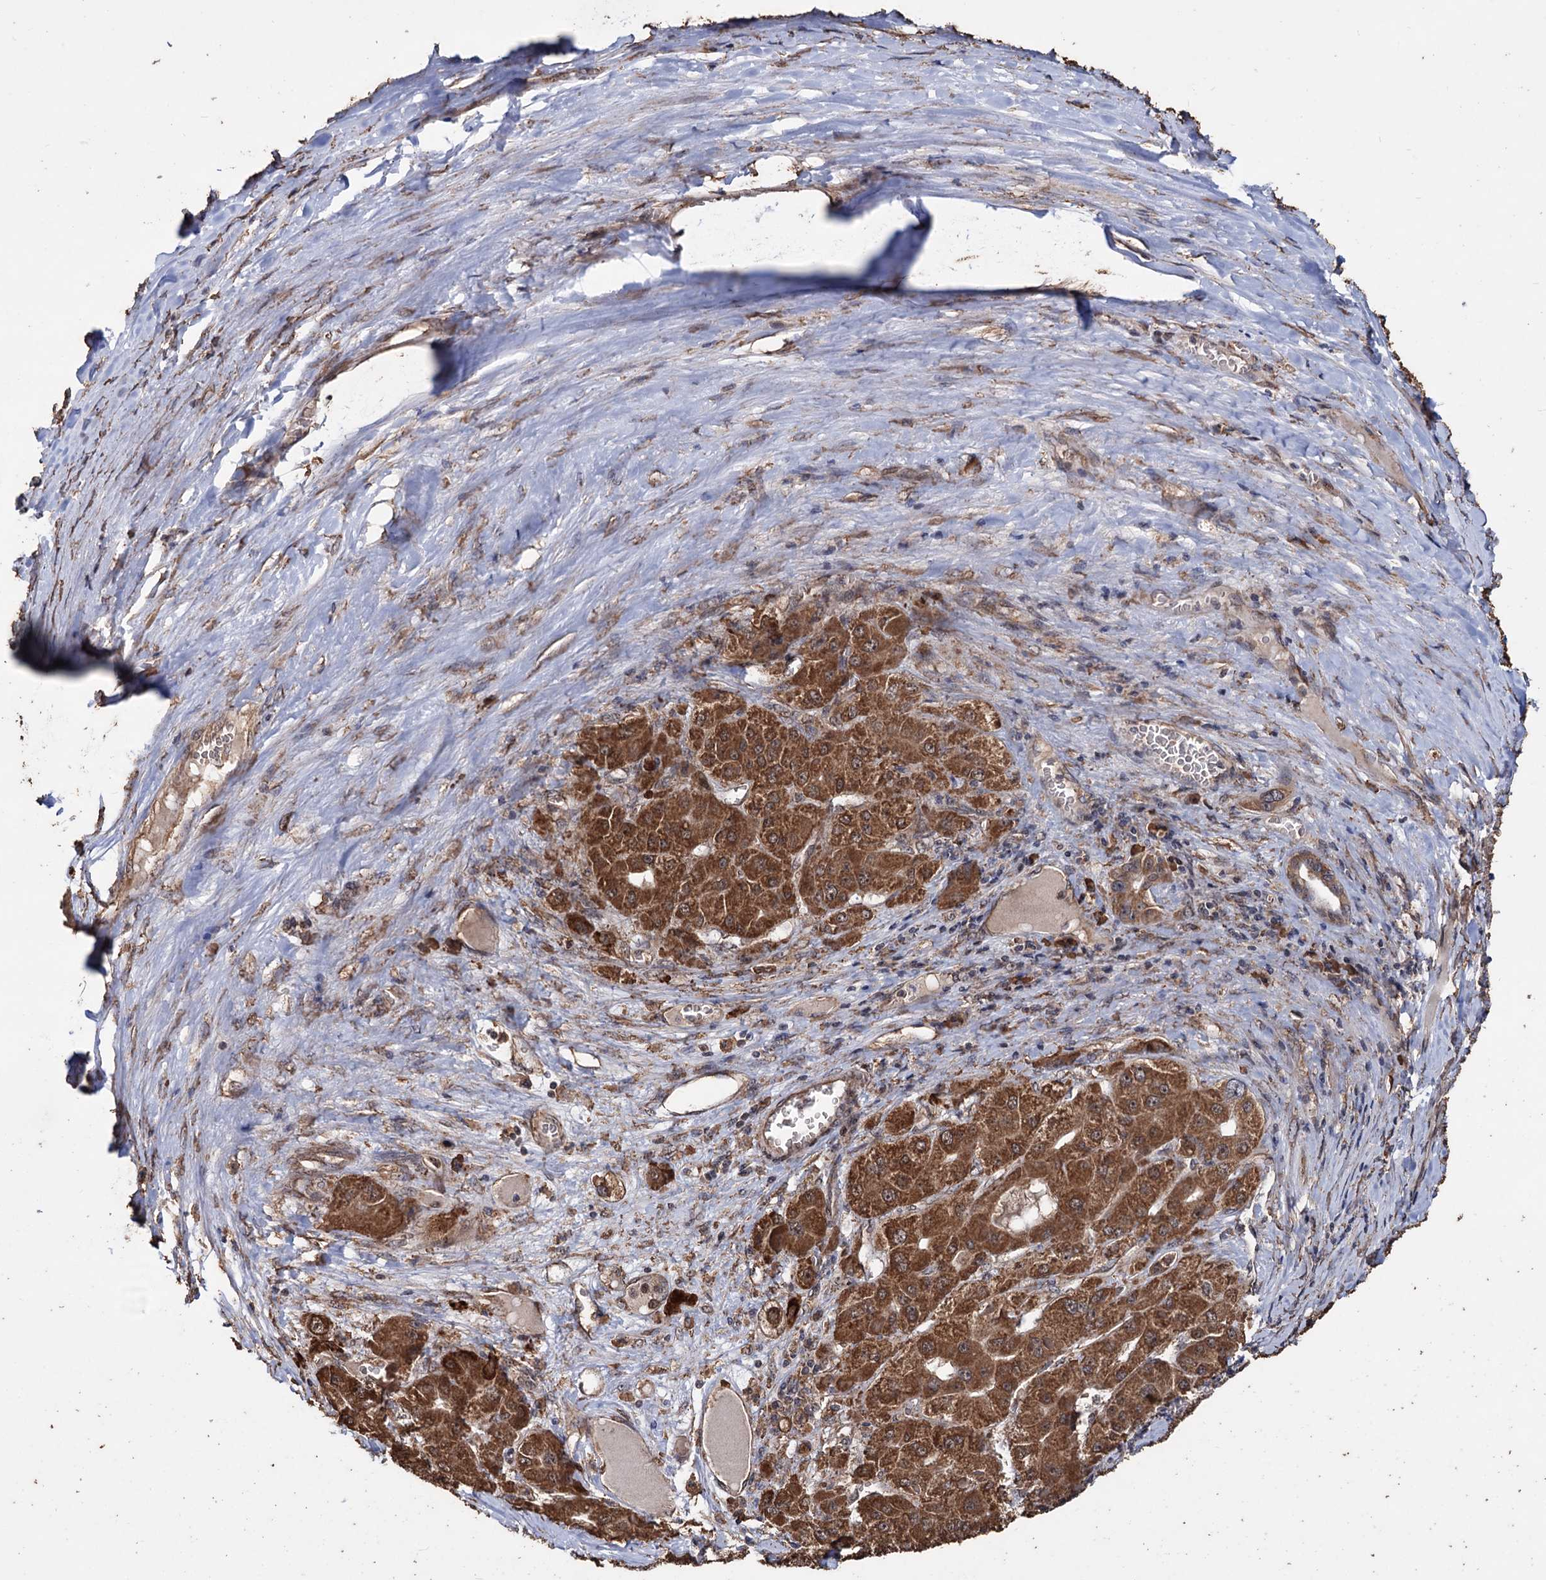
{"staining": {"intensity": "strong", "quantity": ">75%", "location": "cytoplasmic/membranous"}, "tissue": "liver cancer", "cell_type": "Tumor cells", "image_type": "cancer", "snomed": [{"axis": "morphology", "description": "Carcinoma, Hepatocellular, NOS"}, {"axis": "topography", "description": "Liver"}], "caption": "DAB immunohistochemical staining of human hepatocellular carcinoma (liver) exhibits strong cytoplasmic/membranous protein expression in about >75% of tumor cells.", "gene": "TBC1D12", "patient": {"sex": "female", "age": 73}}